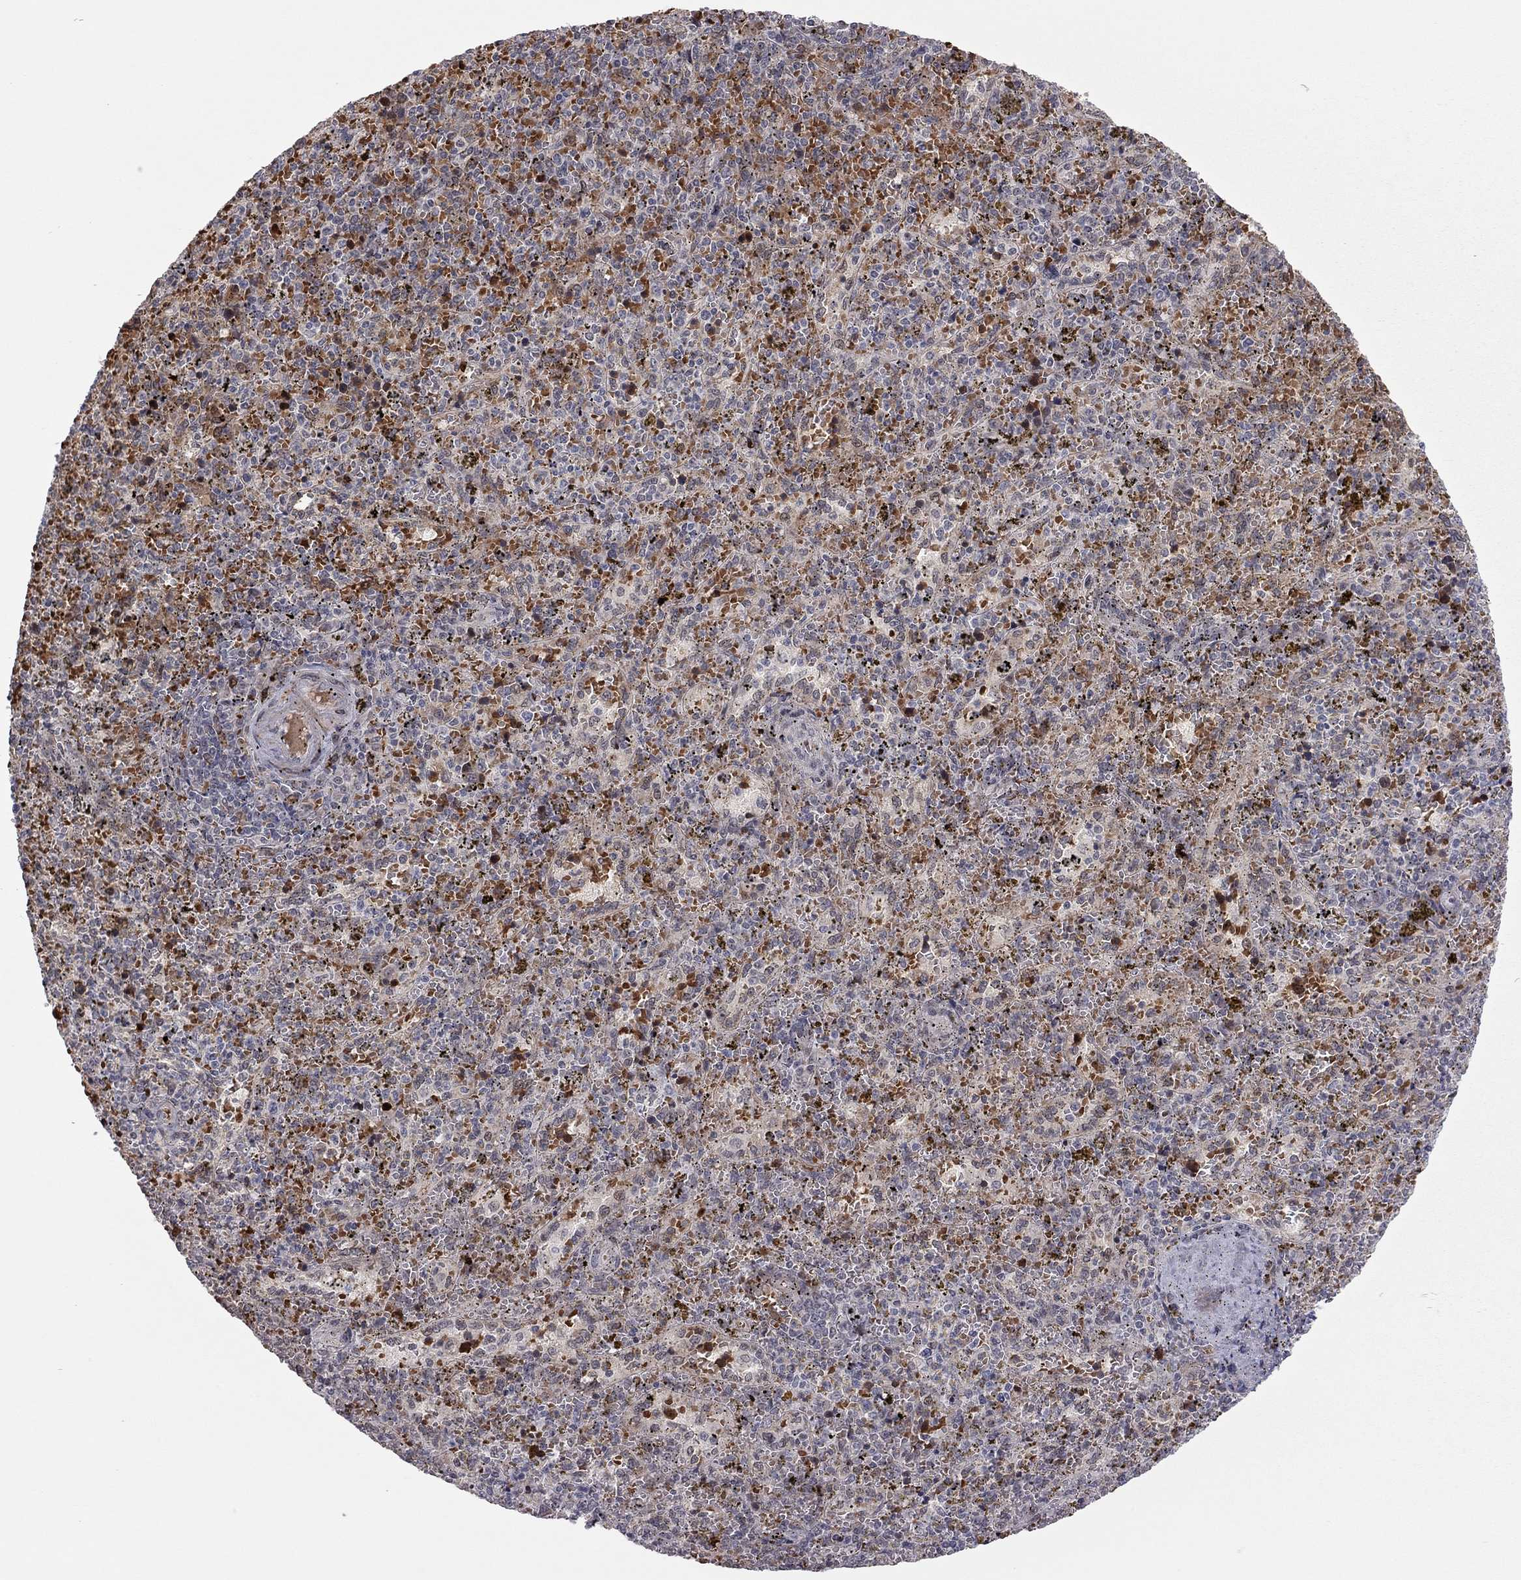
{"staining": {"intensity": "moderate", "quantity": "<25%", "location": "nuclear"}, "tissue": "spleen", "cell_type": "Cells in red pulp", "image_type": "normal", "snomed": [{"axis": "morphology", "description": "Normal tissue, NOS"}, {"axis": "topography", "description": "Spleen"}], "caption": "Immunohistochemistry histopathology image of benign spleen stained for a protein (brown), which exhibits low levels of moderate nuclear positivity in approximately <25% of cells in red pulp.", "gene": "MC3R", "patient": {"sex": "female", "age": 50}}